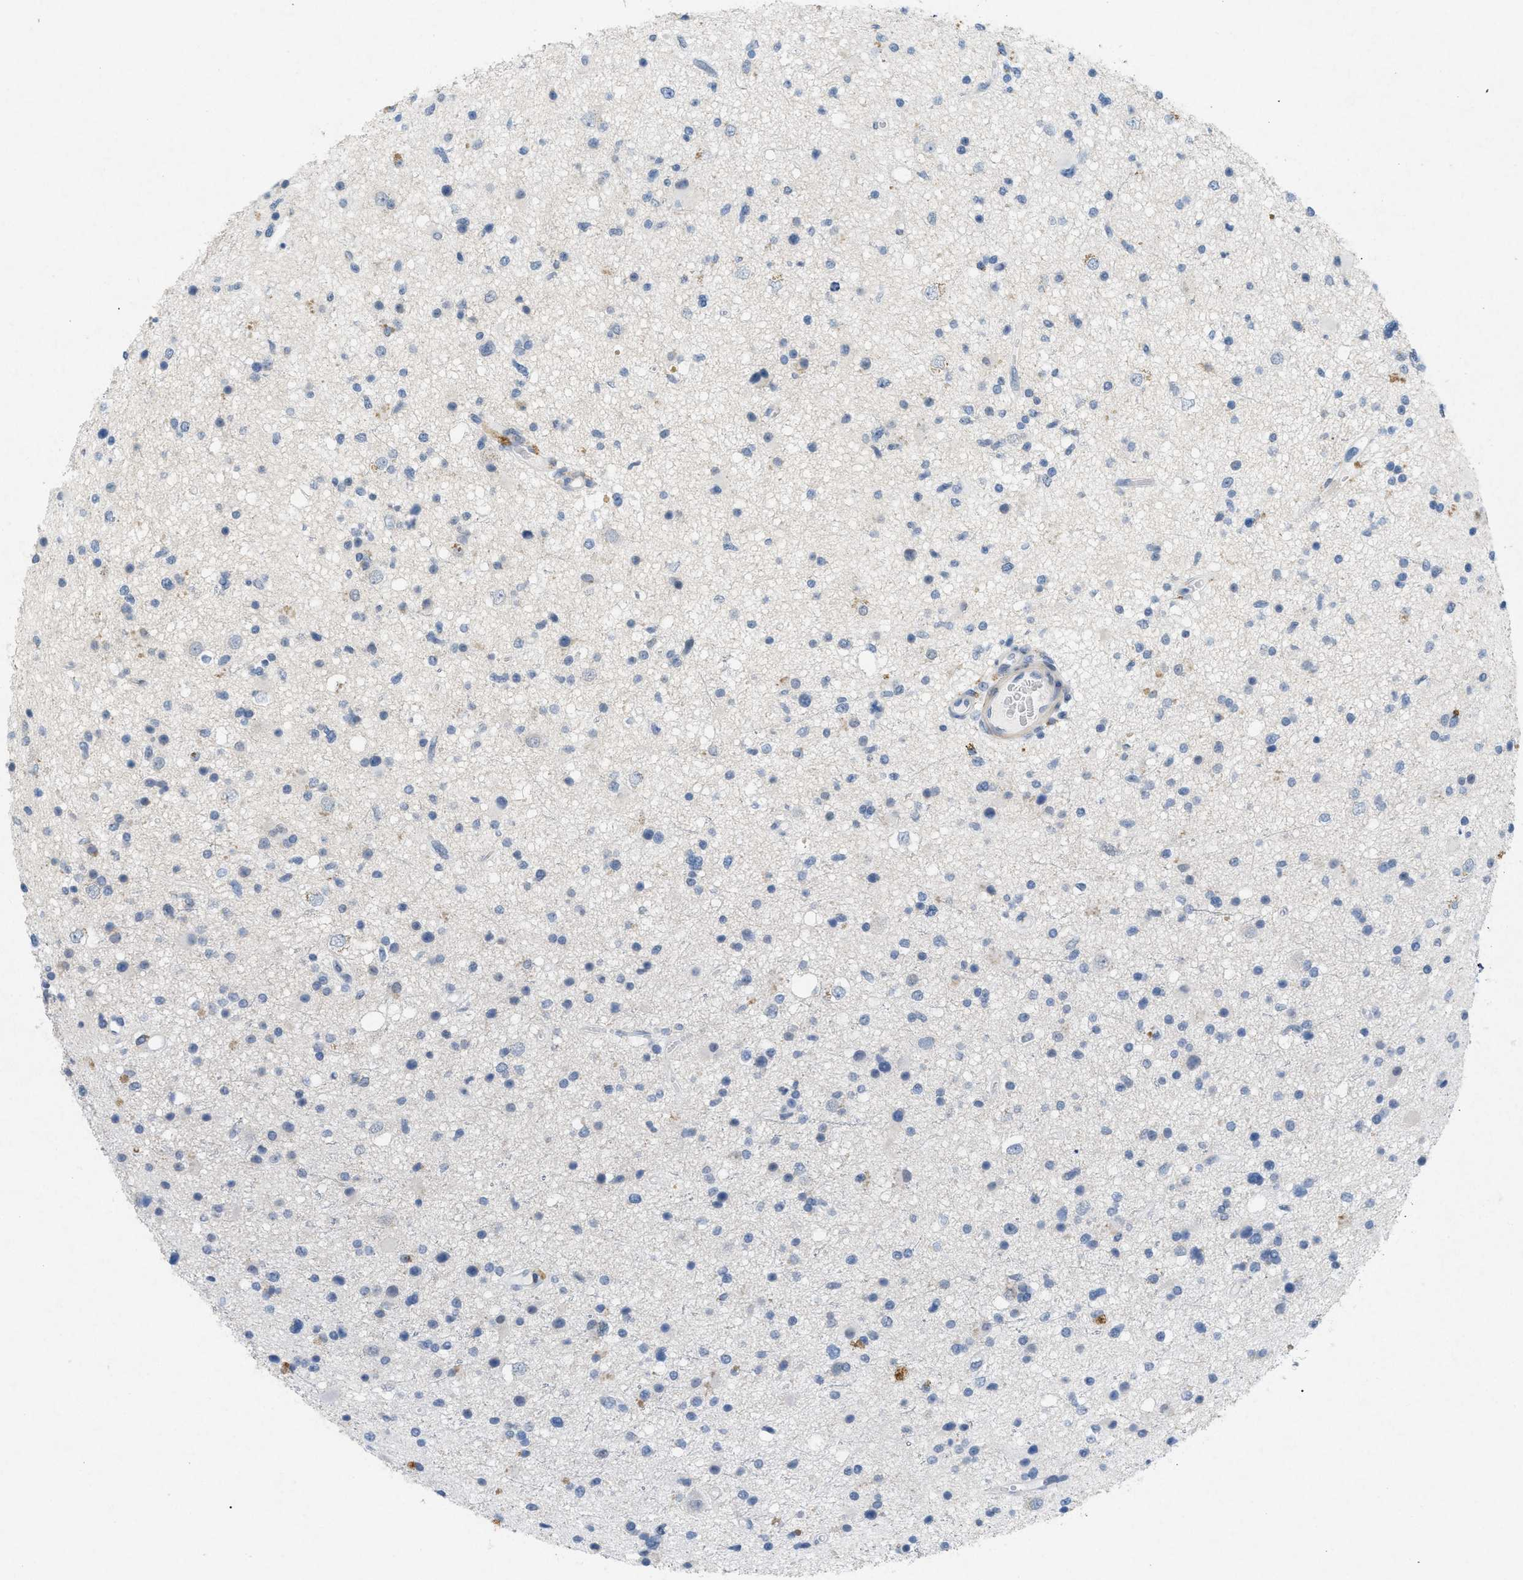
{"staining": {"intensity": "negative", "quantity": "none", "location": "none"}, "tissue": "glioma", "cell_type": "Tumor cells", "image_type": "cancer", "snomed": [{"axis": "morphology", "description": "Glioma, malignant, High grade"}, {"axis": "topography", "description": "Brain"}], "caption": "High power microscopy micrograph of an IHC histopathology image of glioma, revealing no significant expression in tumor cells.", "gene": "TASOR", "patient": {"sex": "male", "age": 33}}